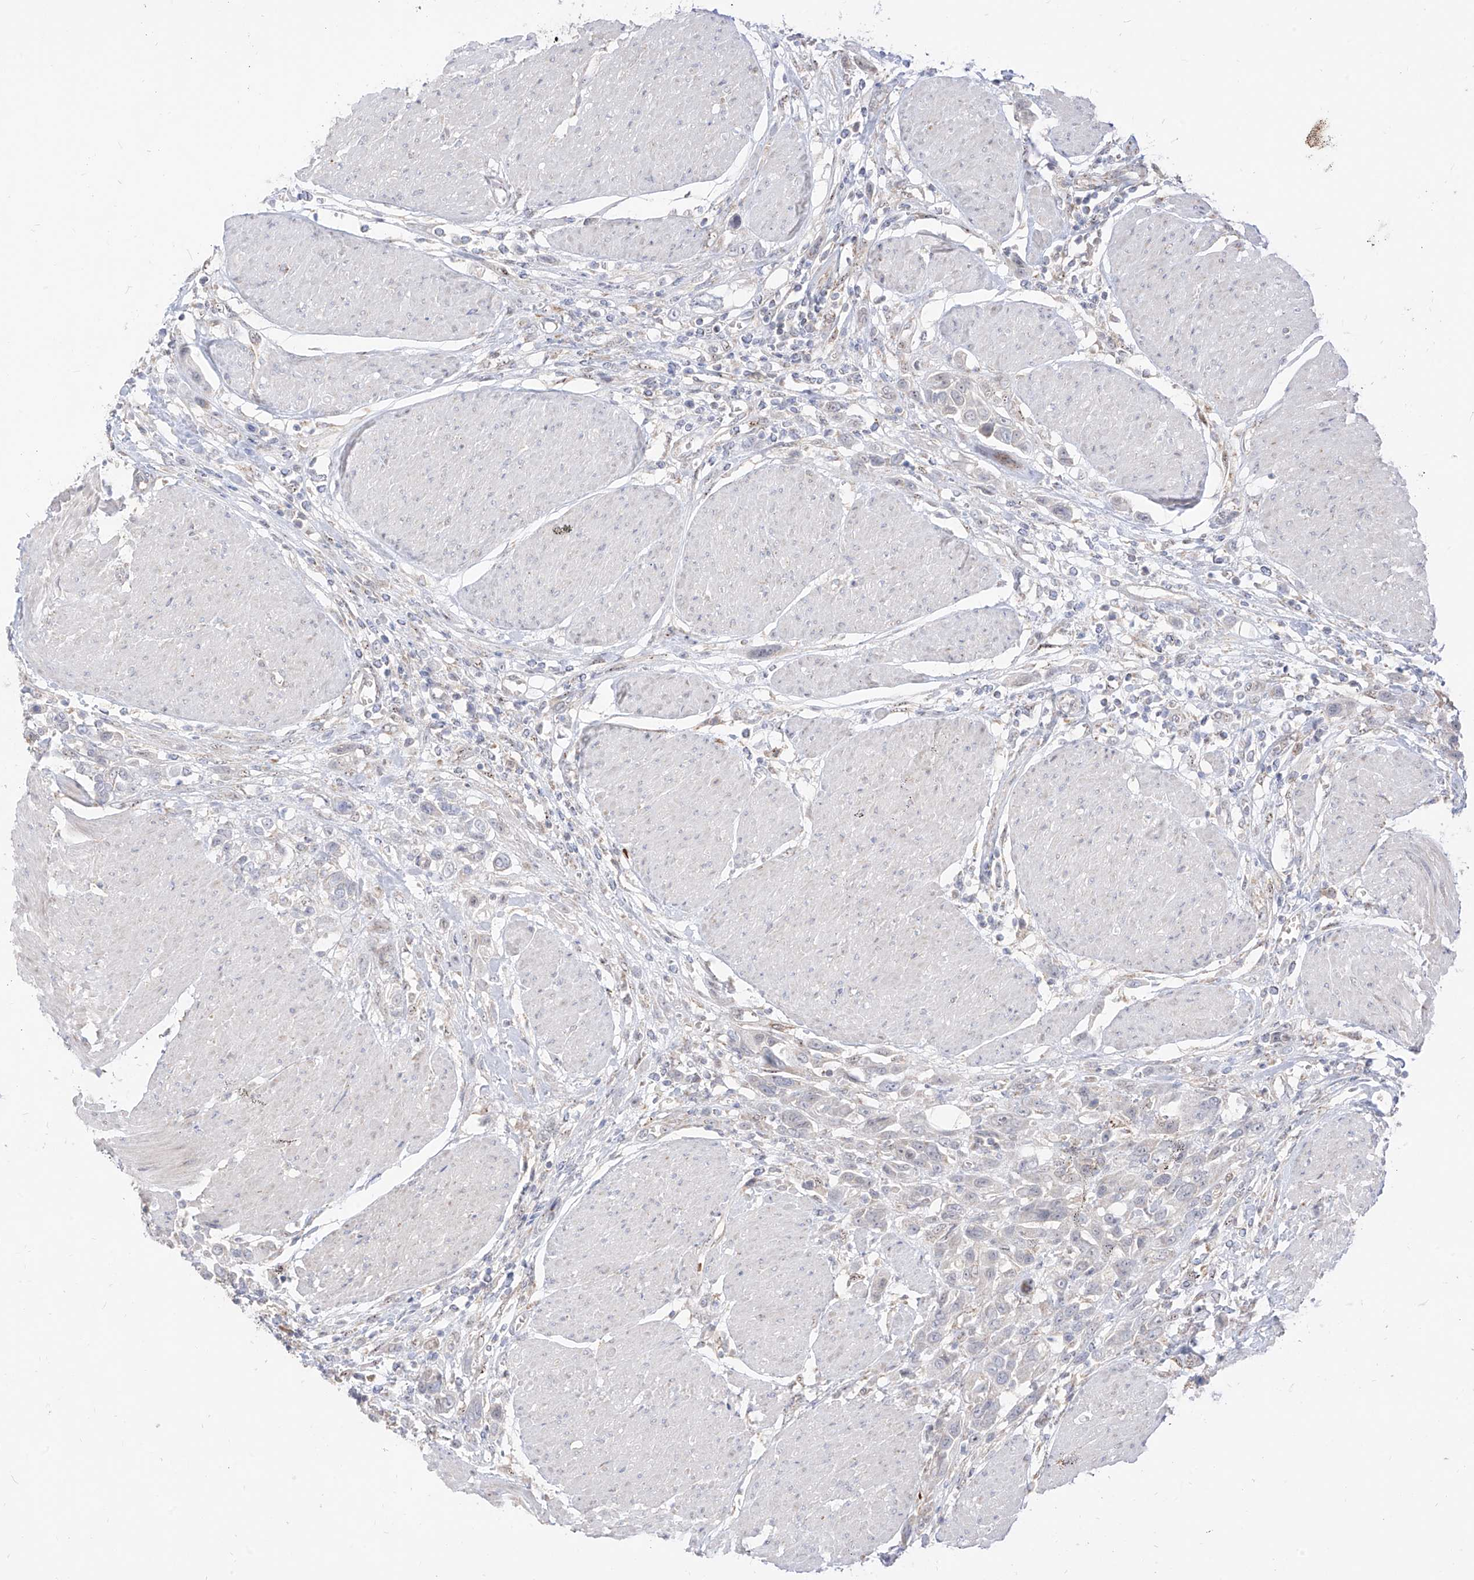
{"staining": {"intensity": "negative", "quantity": "none", "location": "none"}, "tissue": "urothelial cancer", "cell_type": "Tumor cells", "image_type": "cancer", "snomed": [{"axis": "morphology", "description": "Urothelial carcinoma, High grade"}, {"axis": "topography", "description": "Urinary bladder"}], "caption": "An immunohistochemistry (IHC) photomicrograph of urothelial cancer is shown. There is no staining in tumor cells of urothelial cancer.", "gene": "ARHGEF40", "patient": {"sex": "male", "age": 50}}